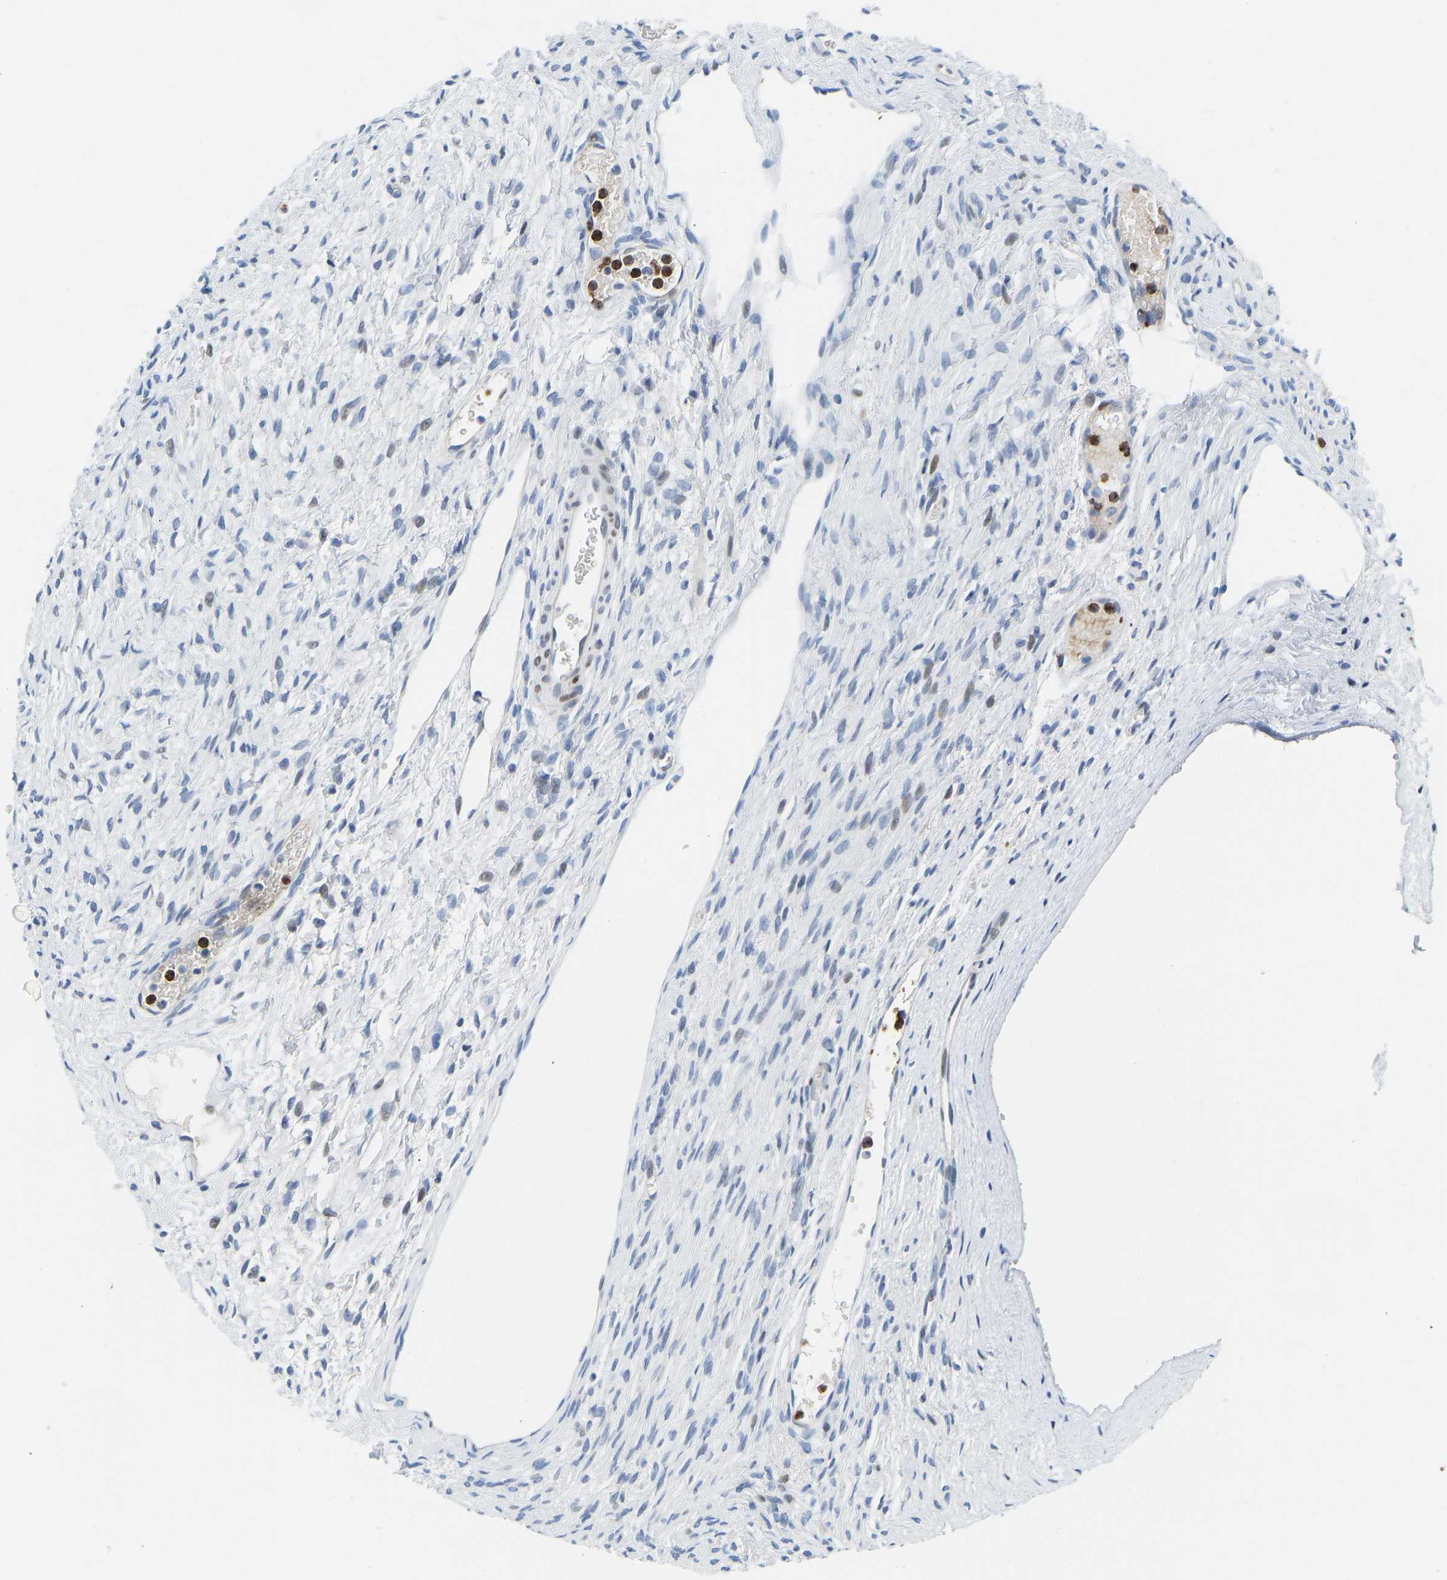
{"staining": {"intensity": "negative", "quantity": "none", "location": "none"}, "tissue": "ovary", "cell_type": "Follicle cells", "image_type": "normal", "snomed": [{"axis": "morphology", "description": "Normal tissue, NOS"}, {"axis": "topography", "description": "Ovary"}], "caption": "This is an immunohistochemistry (IHC) image of unremarkable ovary. There is no staining in follicle cells.", "gene": "HDAC5", "patient": {"sex": "female", "age": 33}}